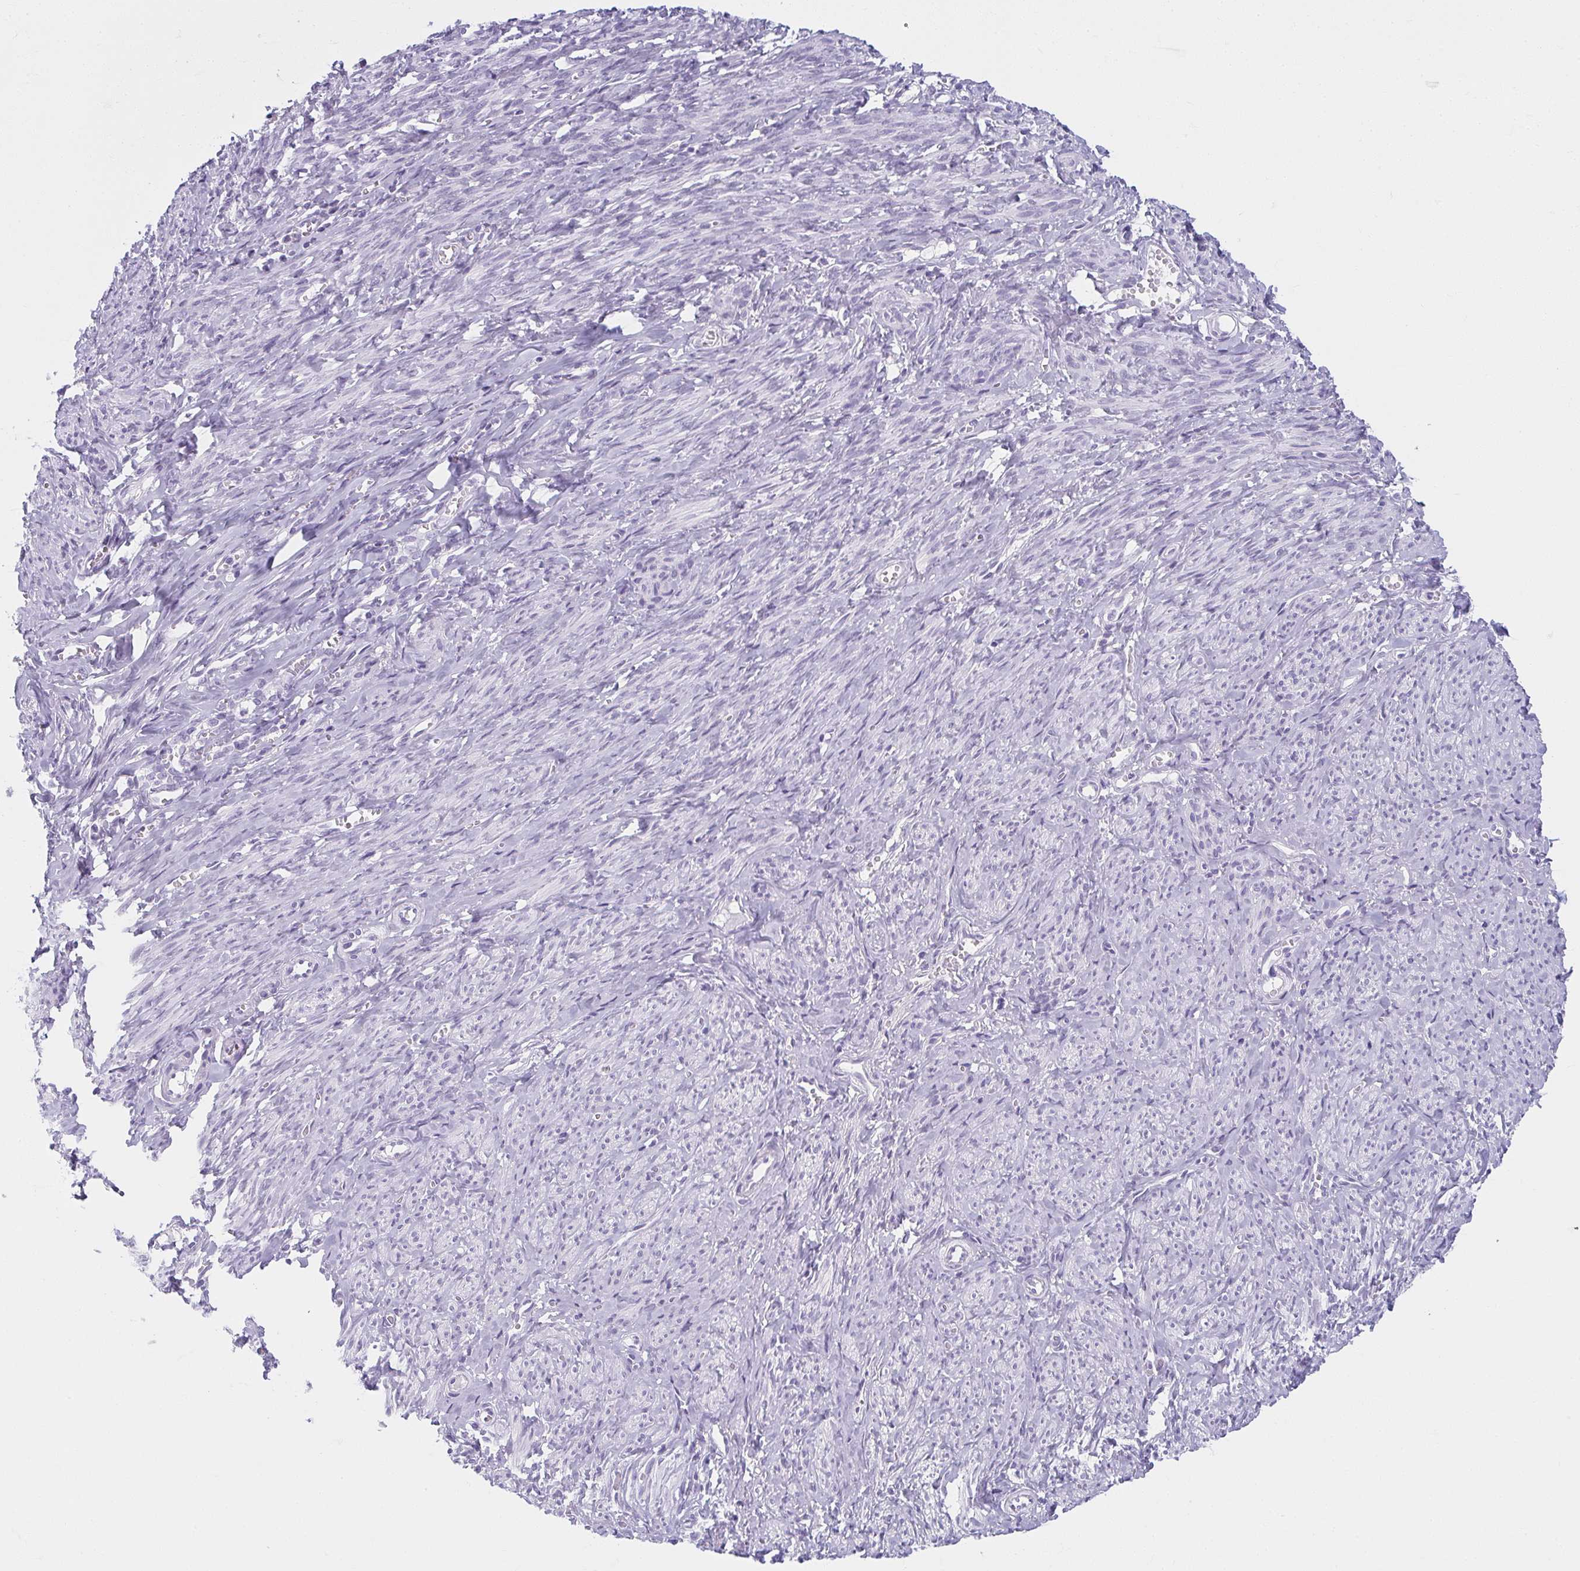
{"staining": {"intensity": "negative", "quantity": "none", "location": "none"}, "tissue": "smooth muscle", "cell_type": "Smooth muscle cells", "image_type": "normal", "snomed": [{"axis": "morphology", "description": "Normal tissue, NOS"}, {"axis": "topography", "description": "Smooth muscle"}], "caption": "DAB immunohistochemical staining of unremarkable human smooth muscle displays no significant staining in smooth muscle cells.", "gene": "MOBP", "patient": {"sex": "female", "age": 65}}